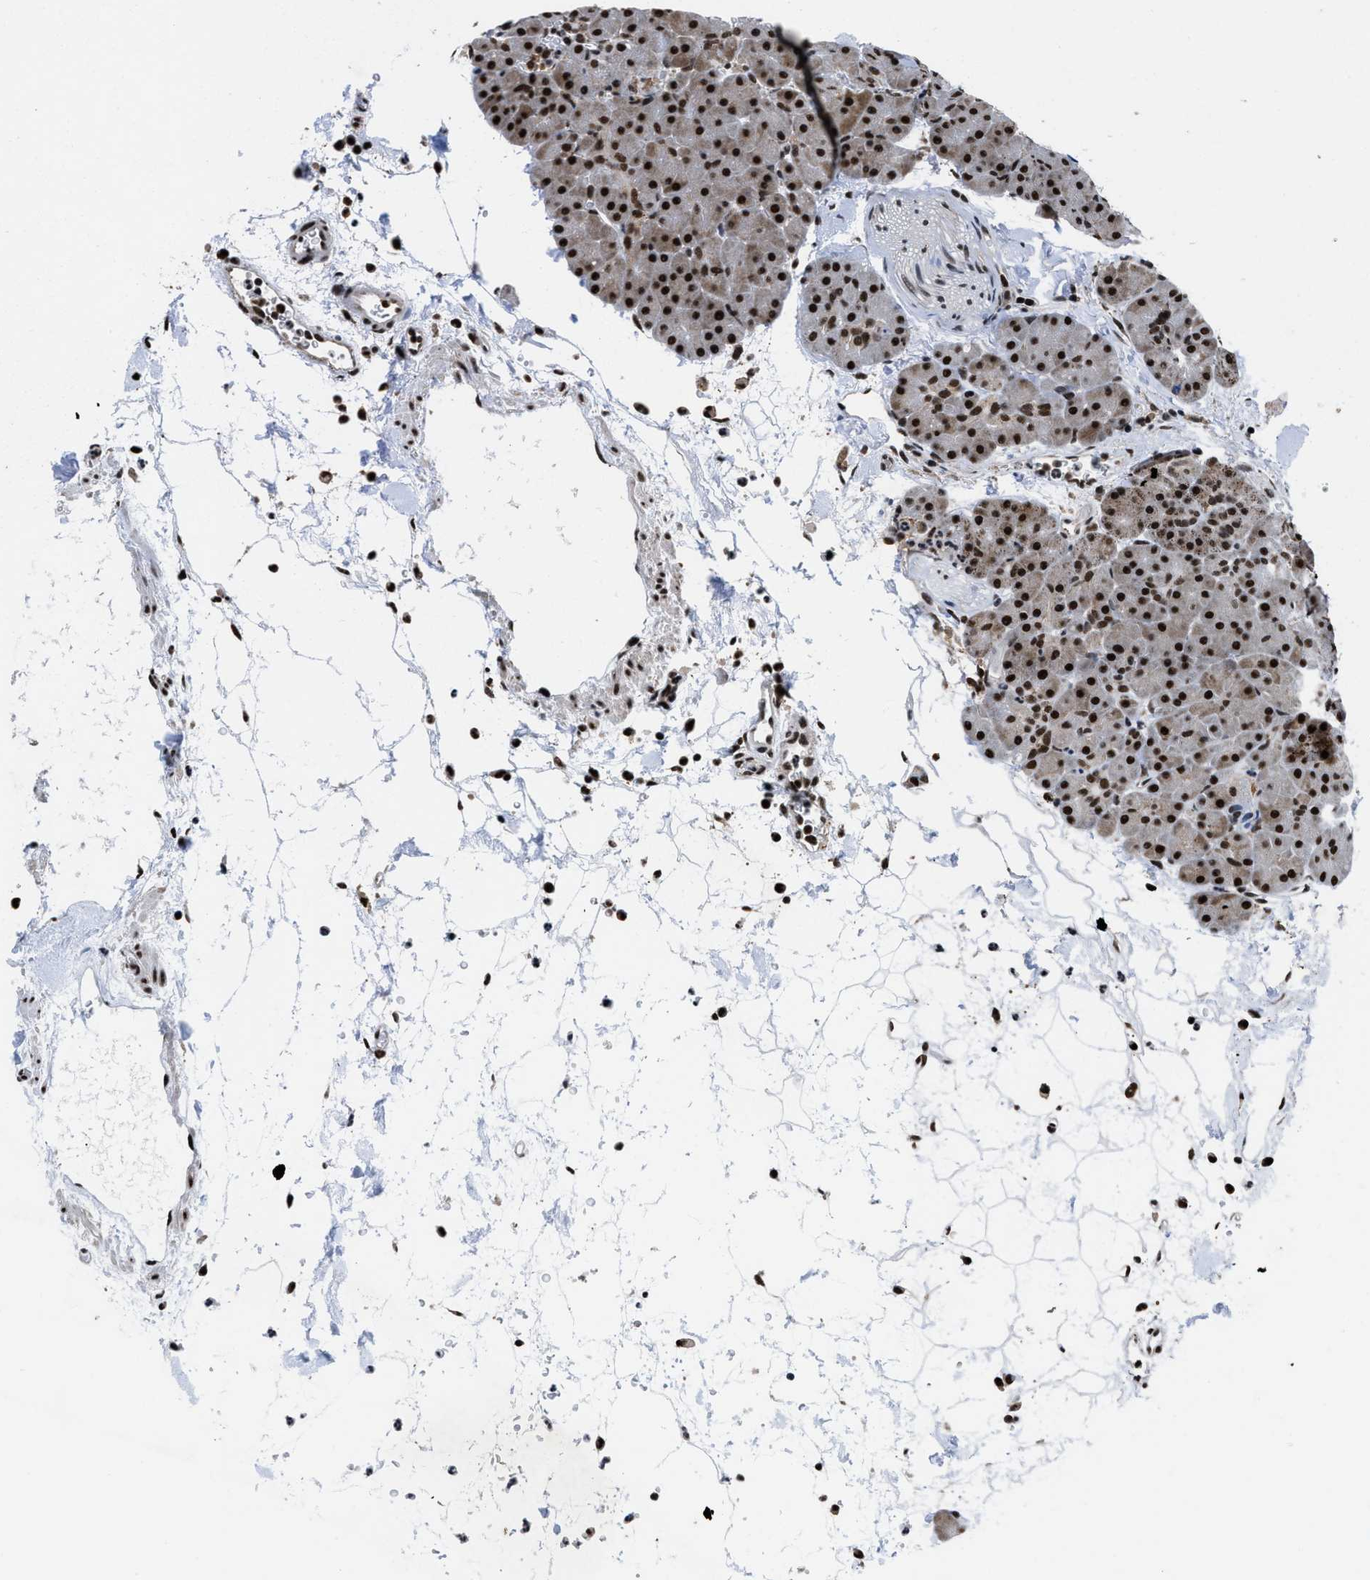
{"staining": {"intensity": "strong", "quantity": ">75%", "location": "nuclear"}, "tissue": "pancreas", "cell_type": "Exocrine glandular cells", "image_type": "normal", "snomed": [{"axis": "morphology", "description": "Normal tissue, NOS"}, {"axis": "topography", "description": "Pancreas"}], "caption": "DAB (3,3'-diaminobenzidine) immunohistochemical staining of normal pancreas shows strong nuclear protein expression in approximately >75% of exocrine glandular cells. The protein is stained brown, and the nuclei are stained in blue (DAB IHC with brightfield microscopy, high magnification).", "gene": "HNRNPF", "patient": {"sex": "male", "age": 66}}